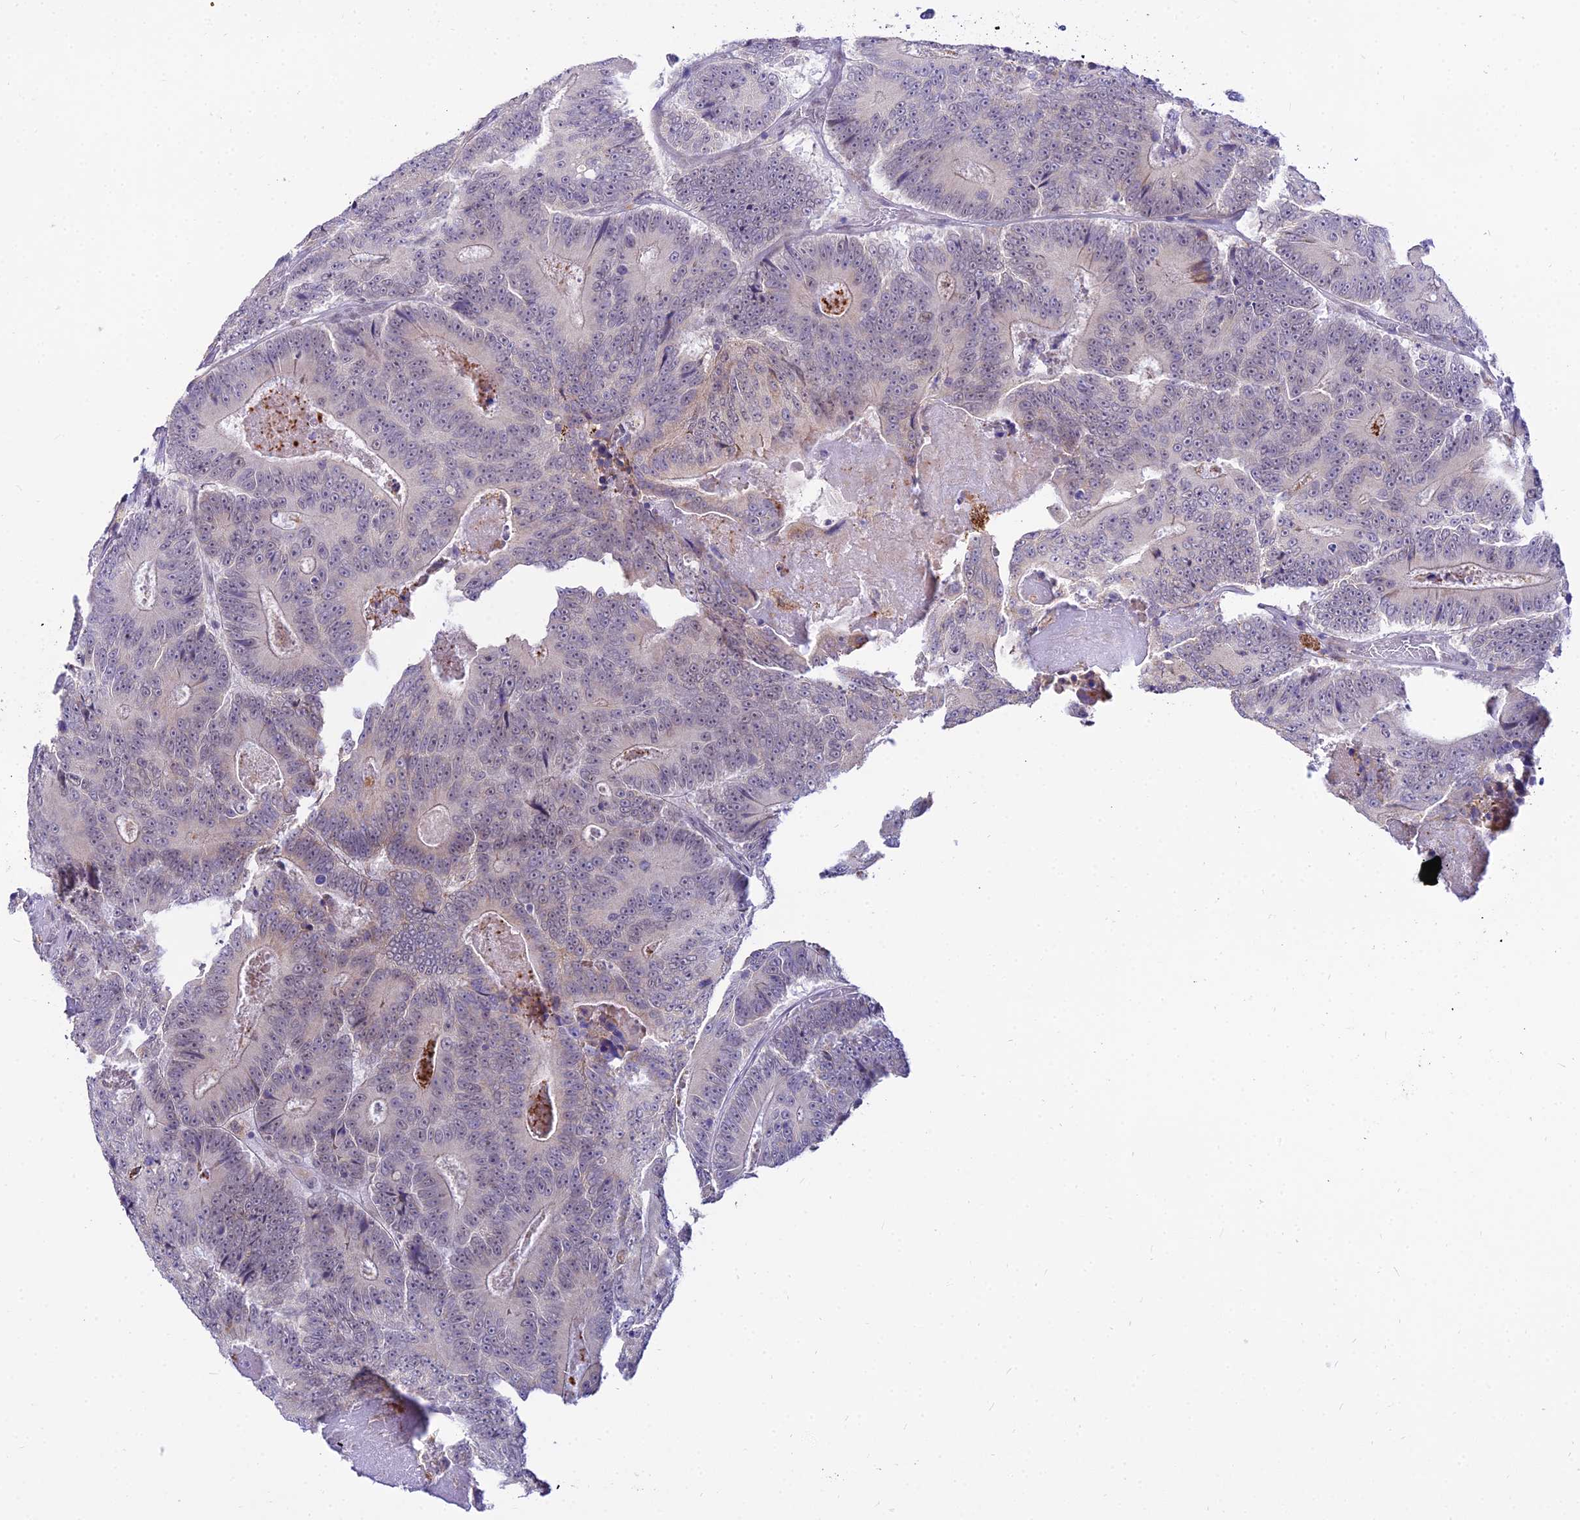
{"staining": {"intensity": "negative", "quantity": "none", "location": "none"}, "tissue": "colorectal cancer", "cell_type": "Tumor cells", "image_type": "cancer", "snomed": [{"axis": "morphology", "description": "Adenocarcinoma, NOS"}, {"axis": "topography", "description": "Colon"}], "caption": "High magnification brightfield microscopy of colorectal cancer (adenocarcinoma) stained with DAB (brown) and counterstained with hematoxylin (blue): tumor cells show no significant expression.", "gene": "C6orf163", "patient": {"sex": "male", "age": 83}}